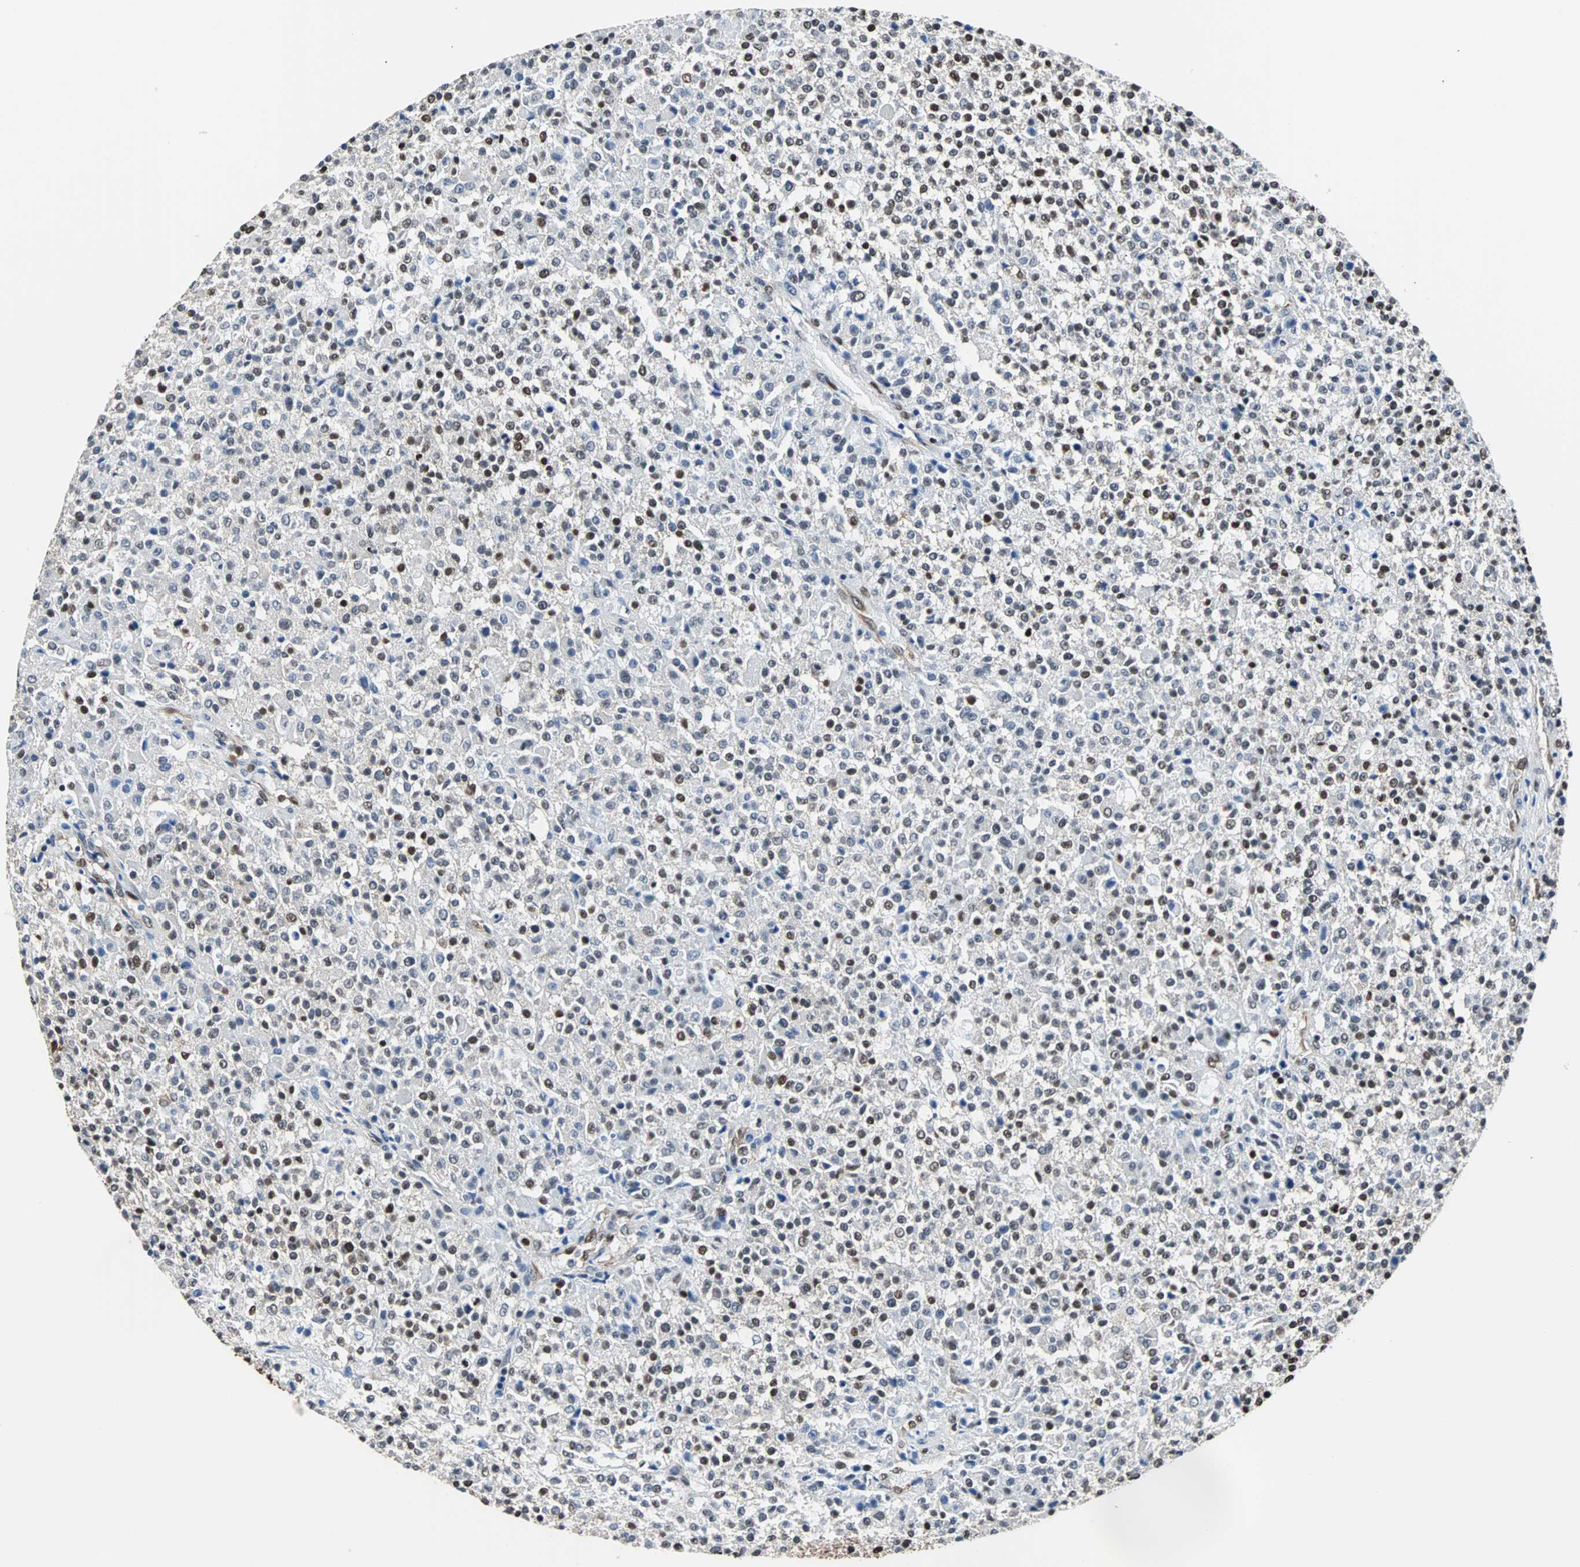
{"staining": {"intensity": "strong", "quantity": "25%-75%", "location": "nuclear"}, "tissue": "testis cancer", "cell_type": "Tumor cells", "image_type": "cancer", "snomed": [{"axis": "morphology", "description": "Seminoma, NOS"}, {"axis": "topography", "description": "Testis"}], "caption": "The photomicrograph demonstrates immunohistochemical staining of testis cancer (seminoma). There is strong nuclear staining is present in approximately 25%-75% of tumor cells.", "gene": "FUBP1", "patient": {"sex": "male", "age": 59}}